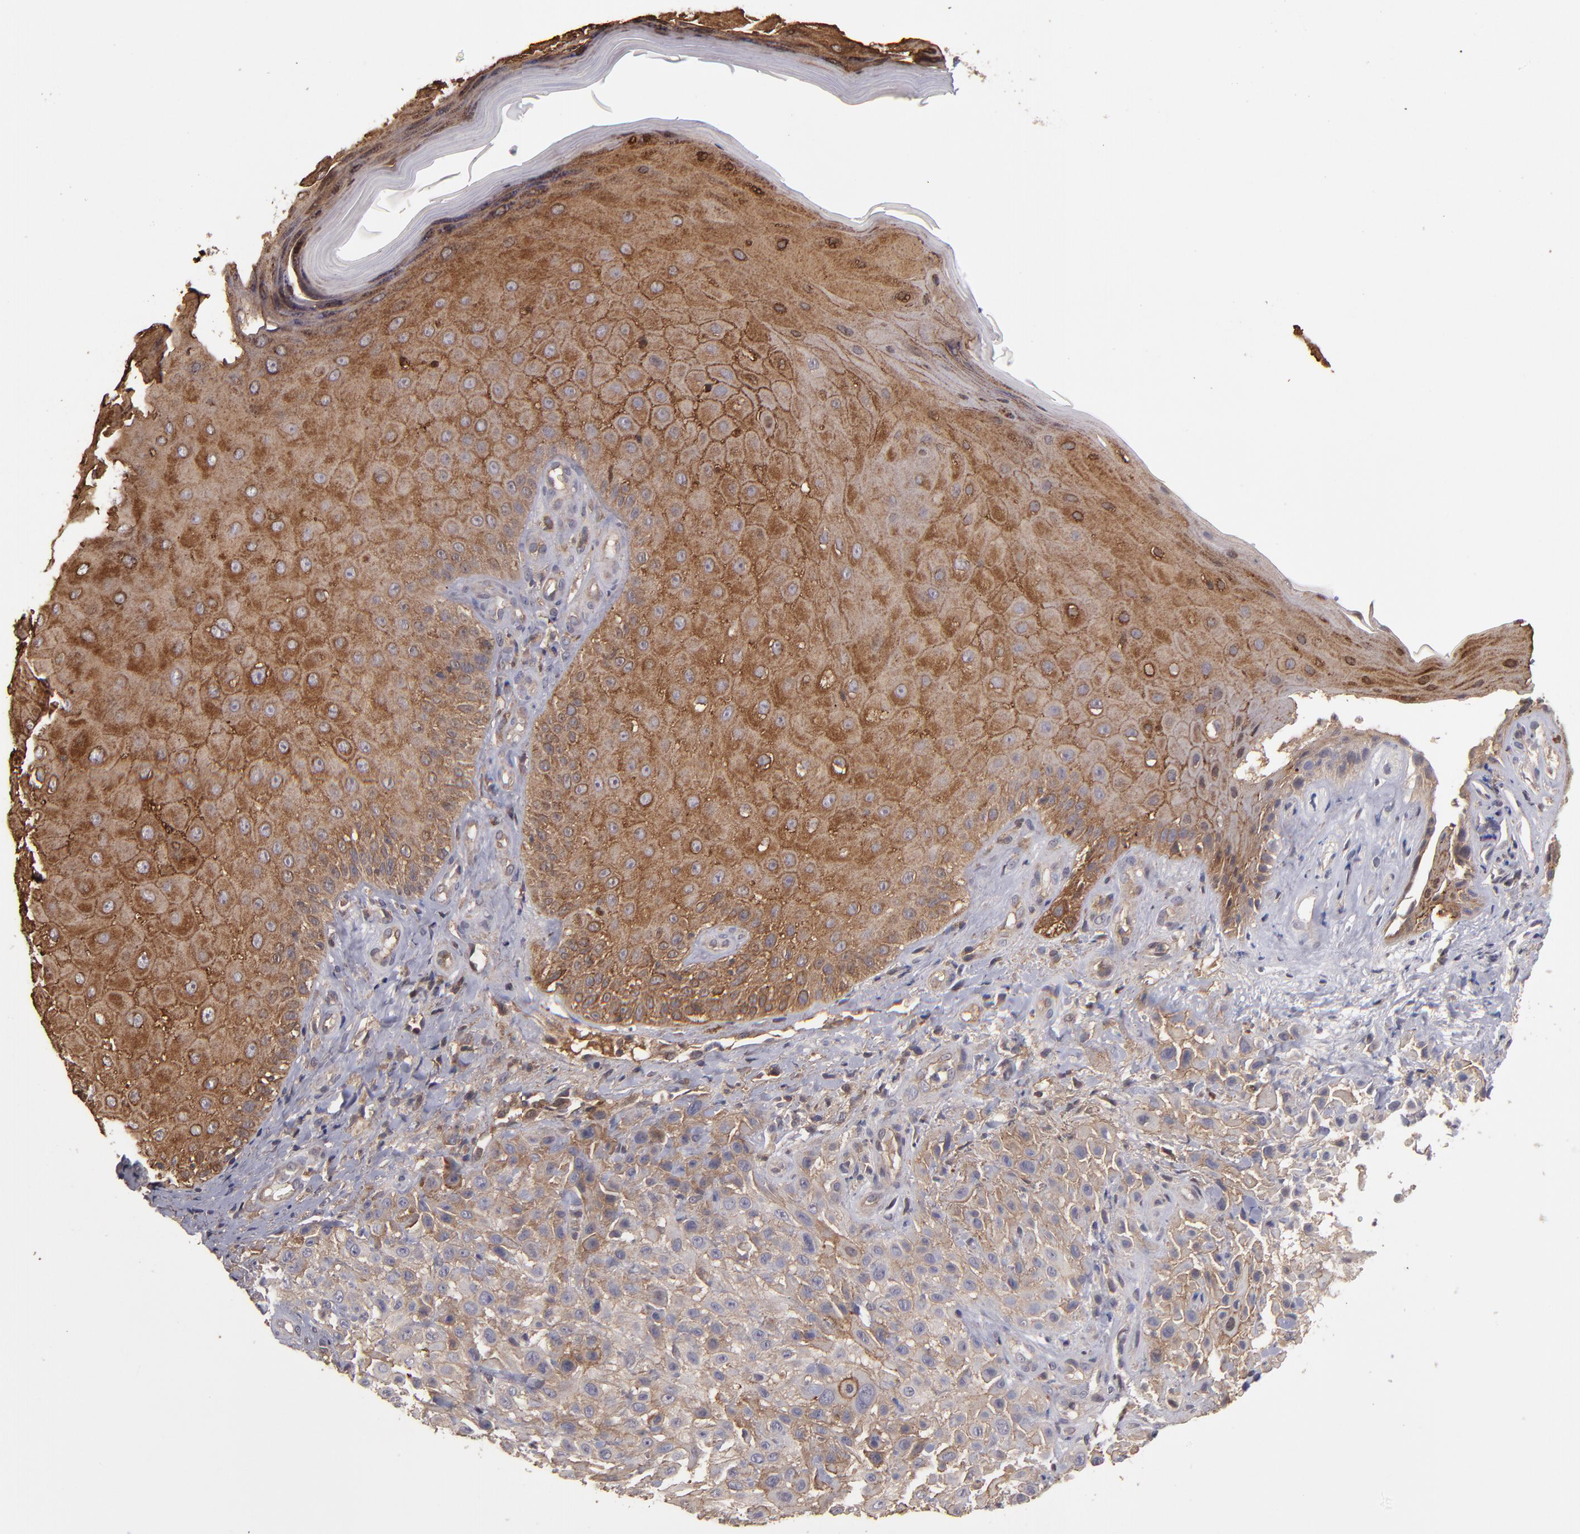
{"staining": {"intensity": "moderate", "quantity": "25%-75%", "location": "cytoplasmic/membranous"}, "tissue": "skin cancer", "cell_type": "Tumor cells", "image_type": "cancer", "snomed": [{"axis": "morphology", "description": "Squamous cell carcinoma, NOS"}, {"axis": "topography", "description": "Skin"}], "caption": "Protein staining exhibits moderate cytoplasmic/membranous staining in approximately 25%-75% of tumor cells in squamous cell carcinoma (skin).", "gene": "NF2", "patient": {"sex": "female", "age": 42}}